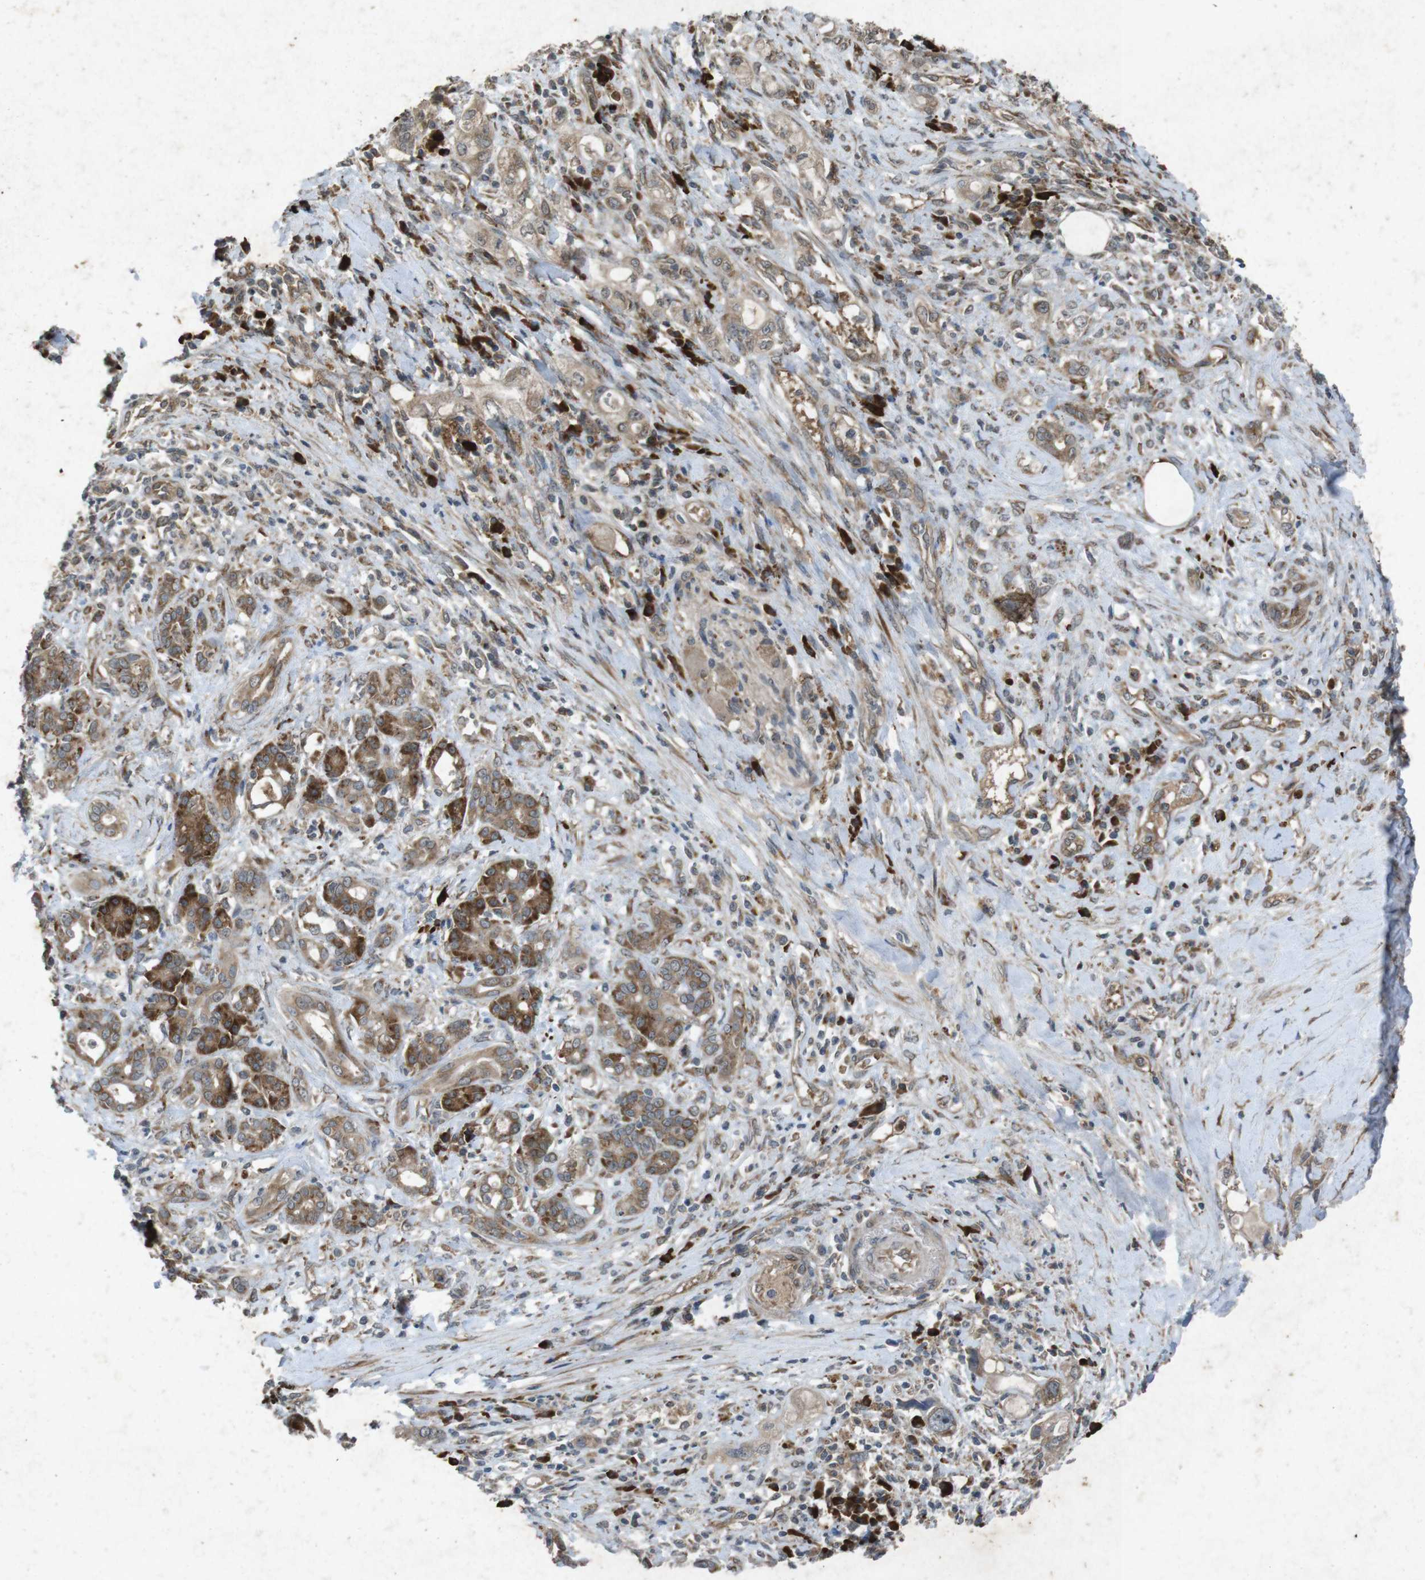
{"staining": {"intensity": "weak", "quantity": ">75%", "location": "cytoplasmic/membranous"}, "tissue": "pancreatic cancer", "cell_type": "Tumor cells", "image_type": "cancer", "snomed": [{"axis": "morphology", "description": "Adenocarcinoma, NOS"}, {"axis": "topography", "description": "Pancreas"}], "caption": "DAB (3,3'-diaminobenzidine) immunohistochemical staining of pancreatic cancer reveals weak cytoplasmic/membranous protein expression in approximately >75% of tumor cells.", "gene": "FLCN", "patient": {"sex": "female", "age": 56}}